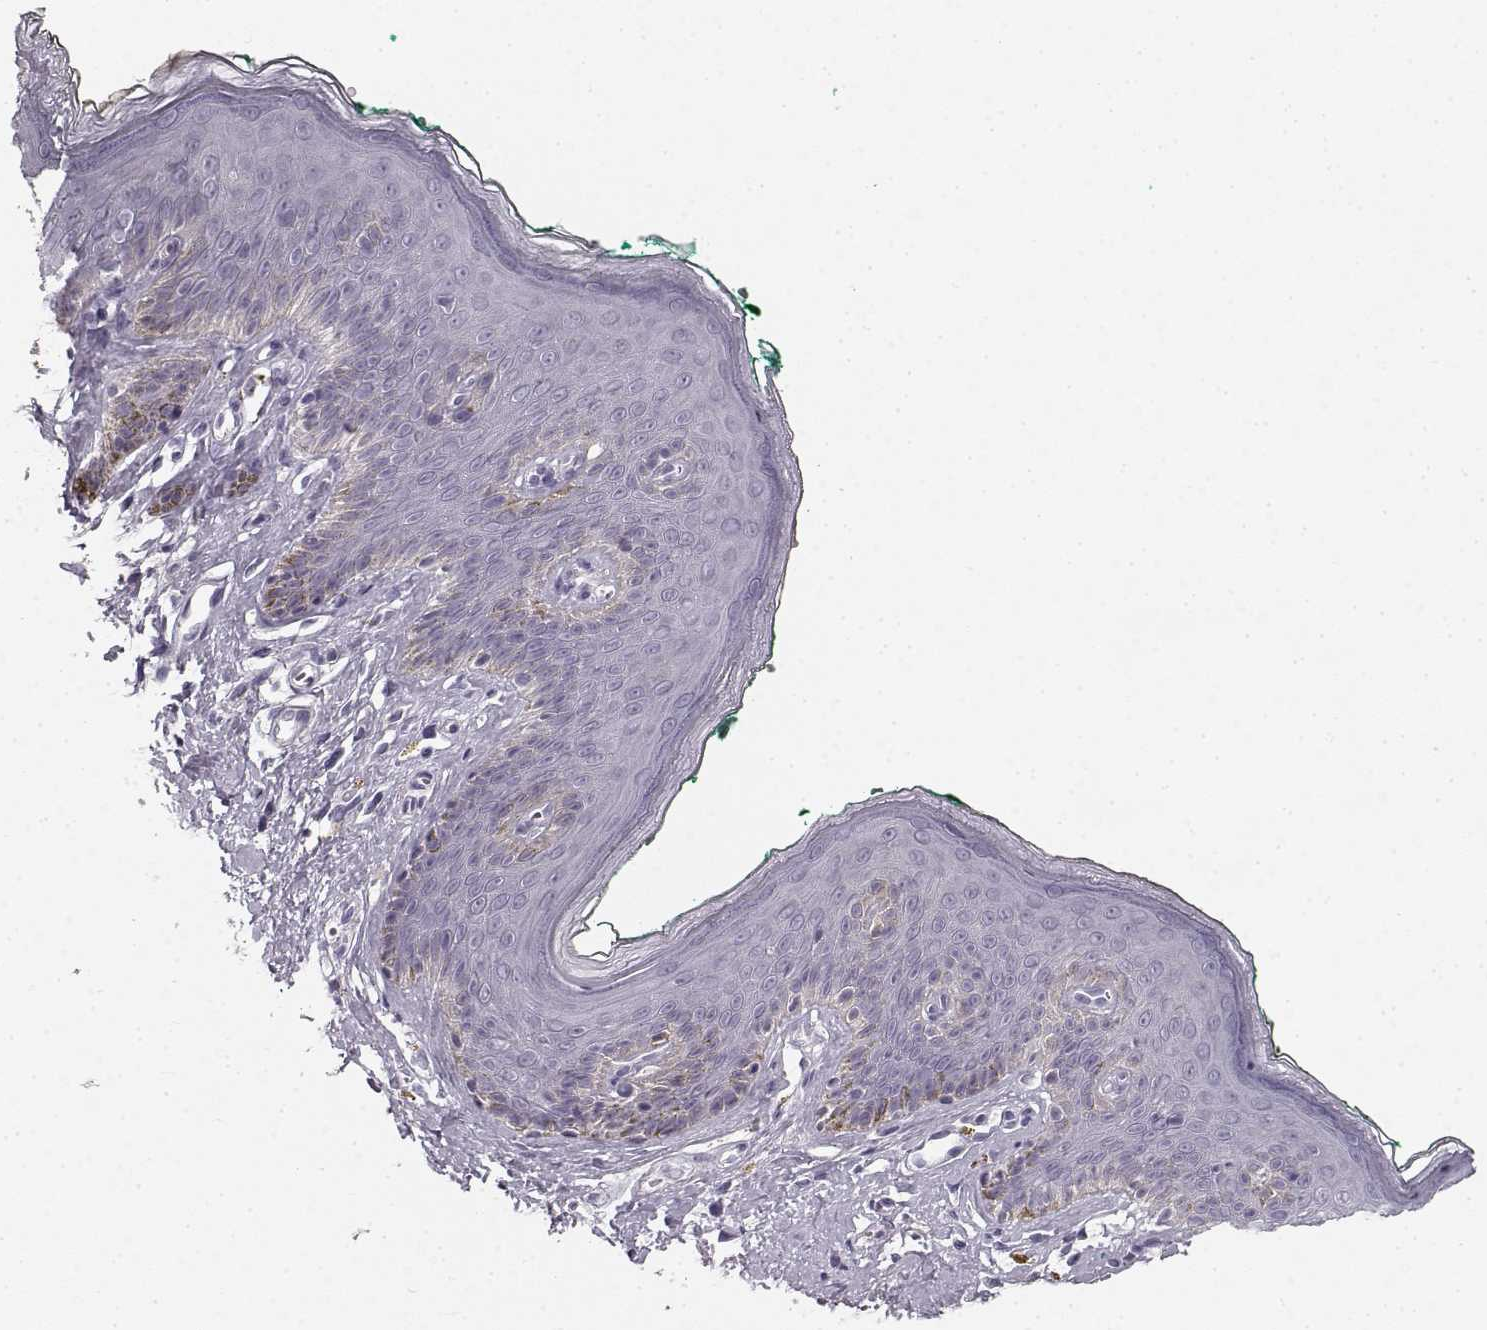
{"staining": {"intensity": "negative", "quantity": "none", "location": "none"}, "tissue": "skin", "cell_type": "Epidermal cells", "image_type": "normal", "snomed": [{"axis": "morphology", "description": "Normal tissue, NOS"}, {"axis": "topography", "description": "Vulva"}], "caption": "IHC of normal human skin shows no staining in epidermal cells. (IHC, brightfield microscopy, high magnification).", "gene": "KIAA0319", "patient": {"sex": "female", "age": 66}}